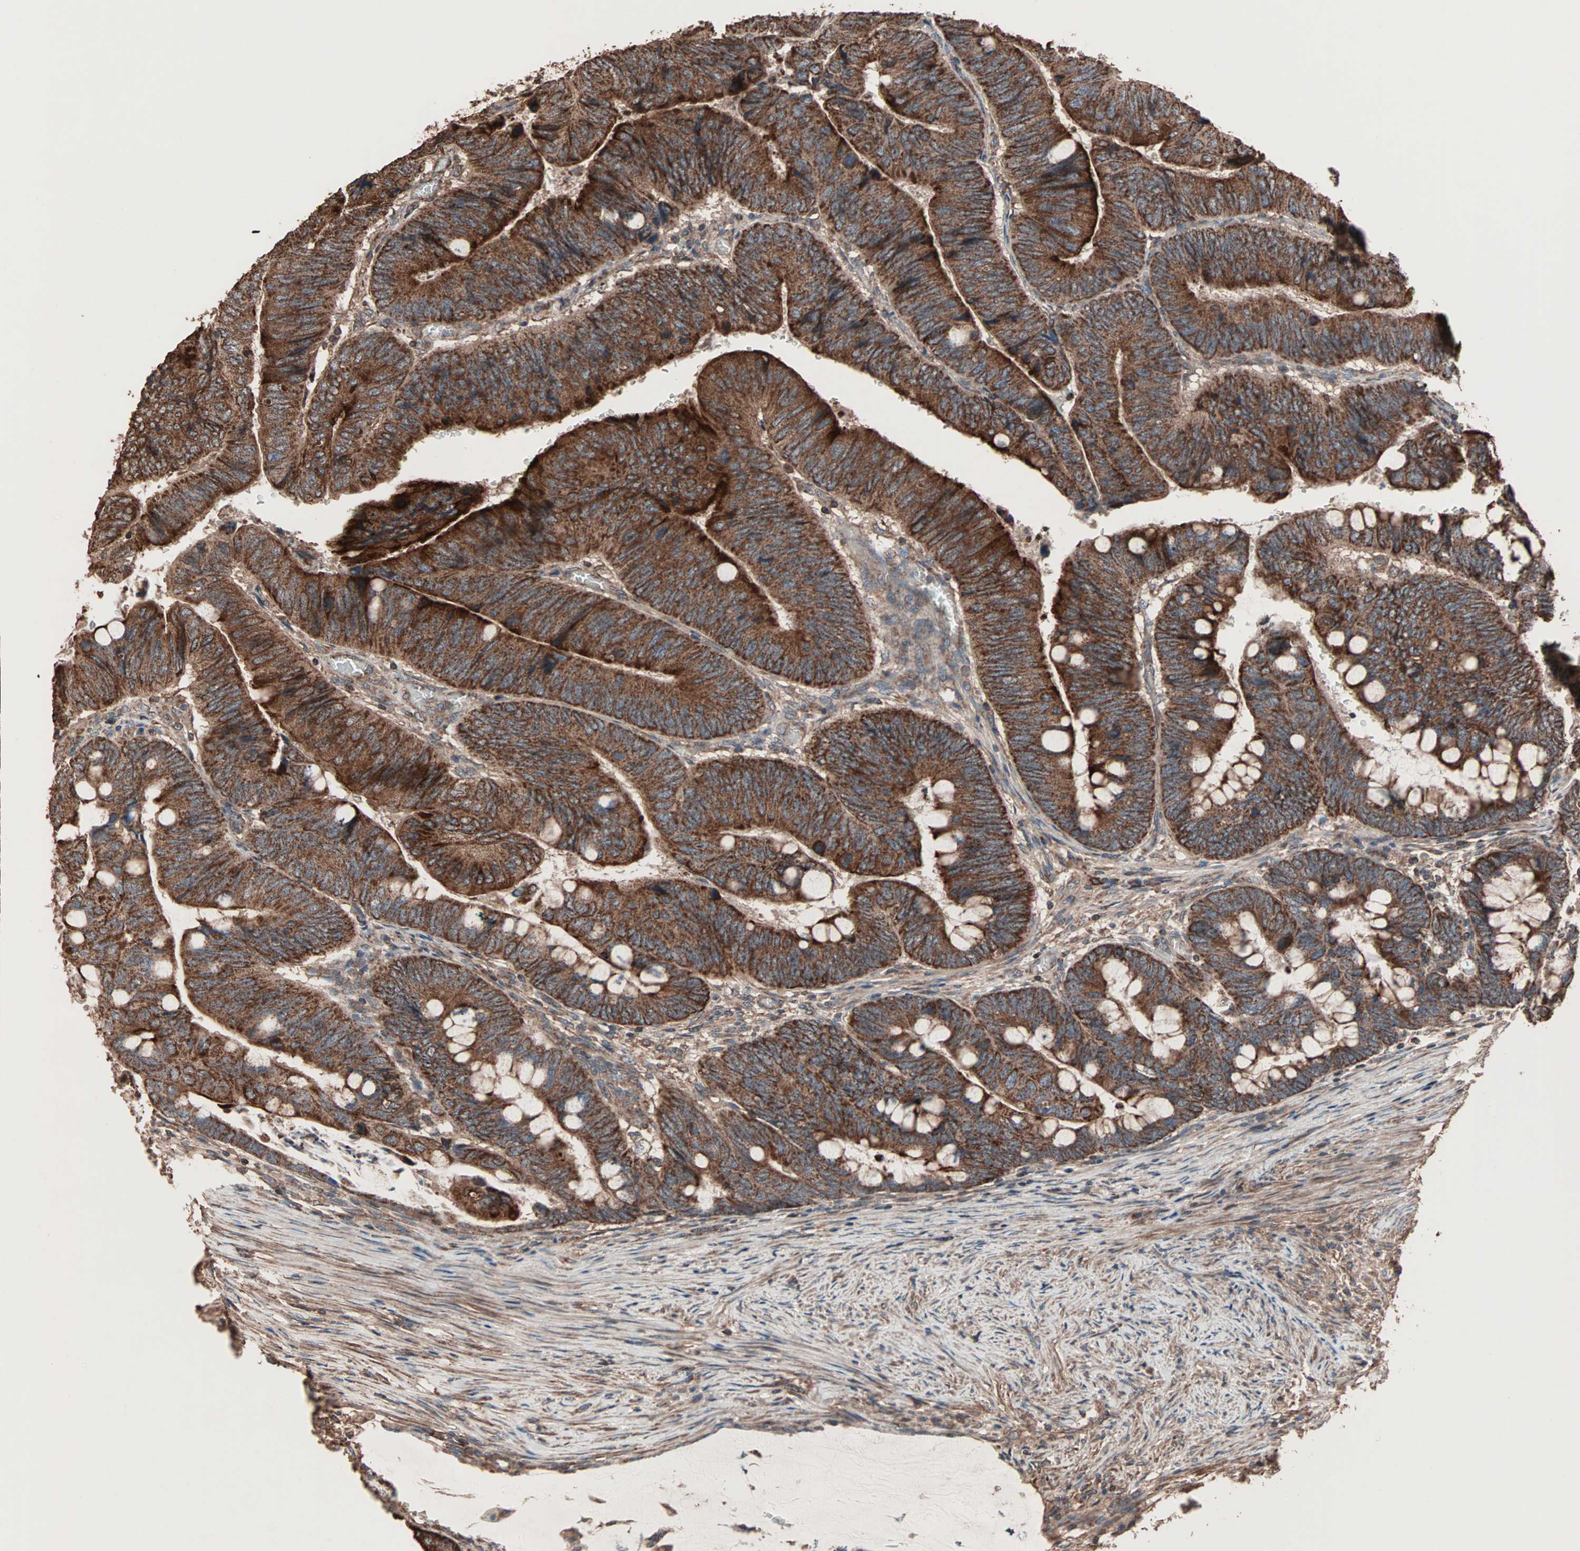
{"staining": {"intensity": "strong", "quantity": ">75%", "location": "cytoplasmic/membranous"}, "tissue": "colorectal cancer", "cell_type": "Tumor cells", "image_type": "cancer", "snomed": [{"axis": "morphology", "description": "Normal tissue, NOS"}, {"axis": "morphology", "description": "Adenocarcinoma, NOS"}, {"axis": "topography", "description": "Rectum"}, {"axis": "topography", "description": "Peripheral nerve tissue"}], "caption": "An image of human adenocarcinoma (colorectal) stained for a protein displays strong cytoplasmic/membranous brown staining in tumor cells.", "gene": "MRPL2", "patient": {"sex": "male", "age": 92}}